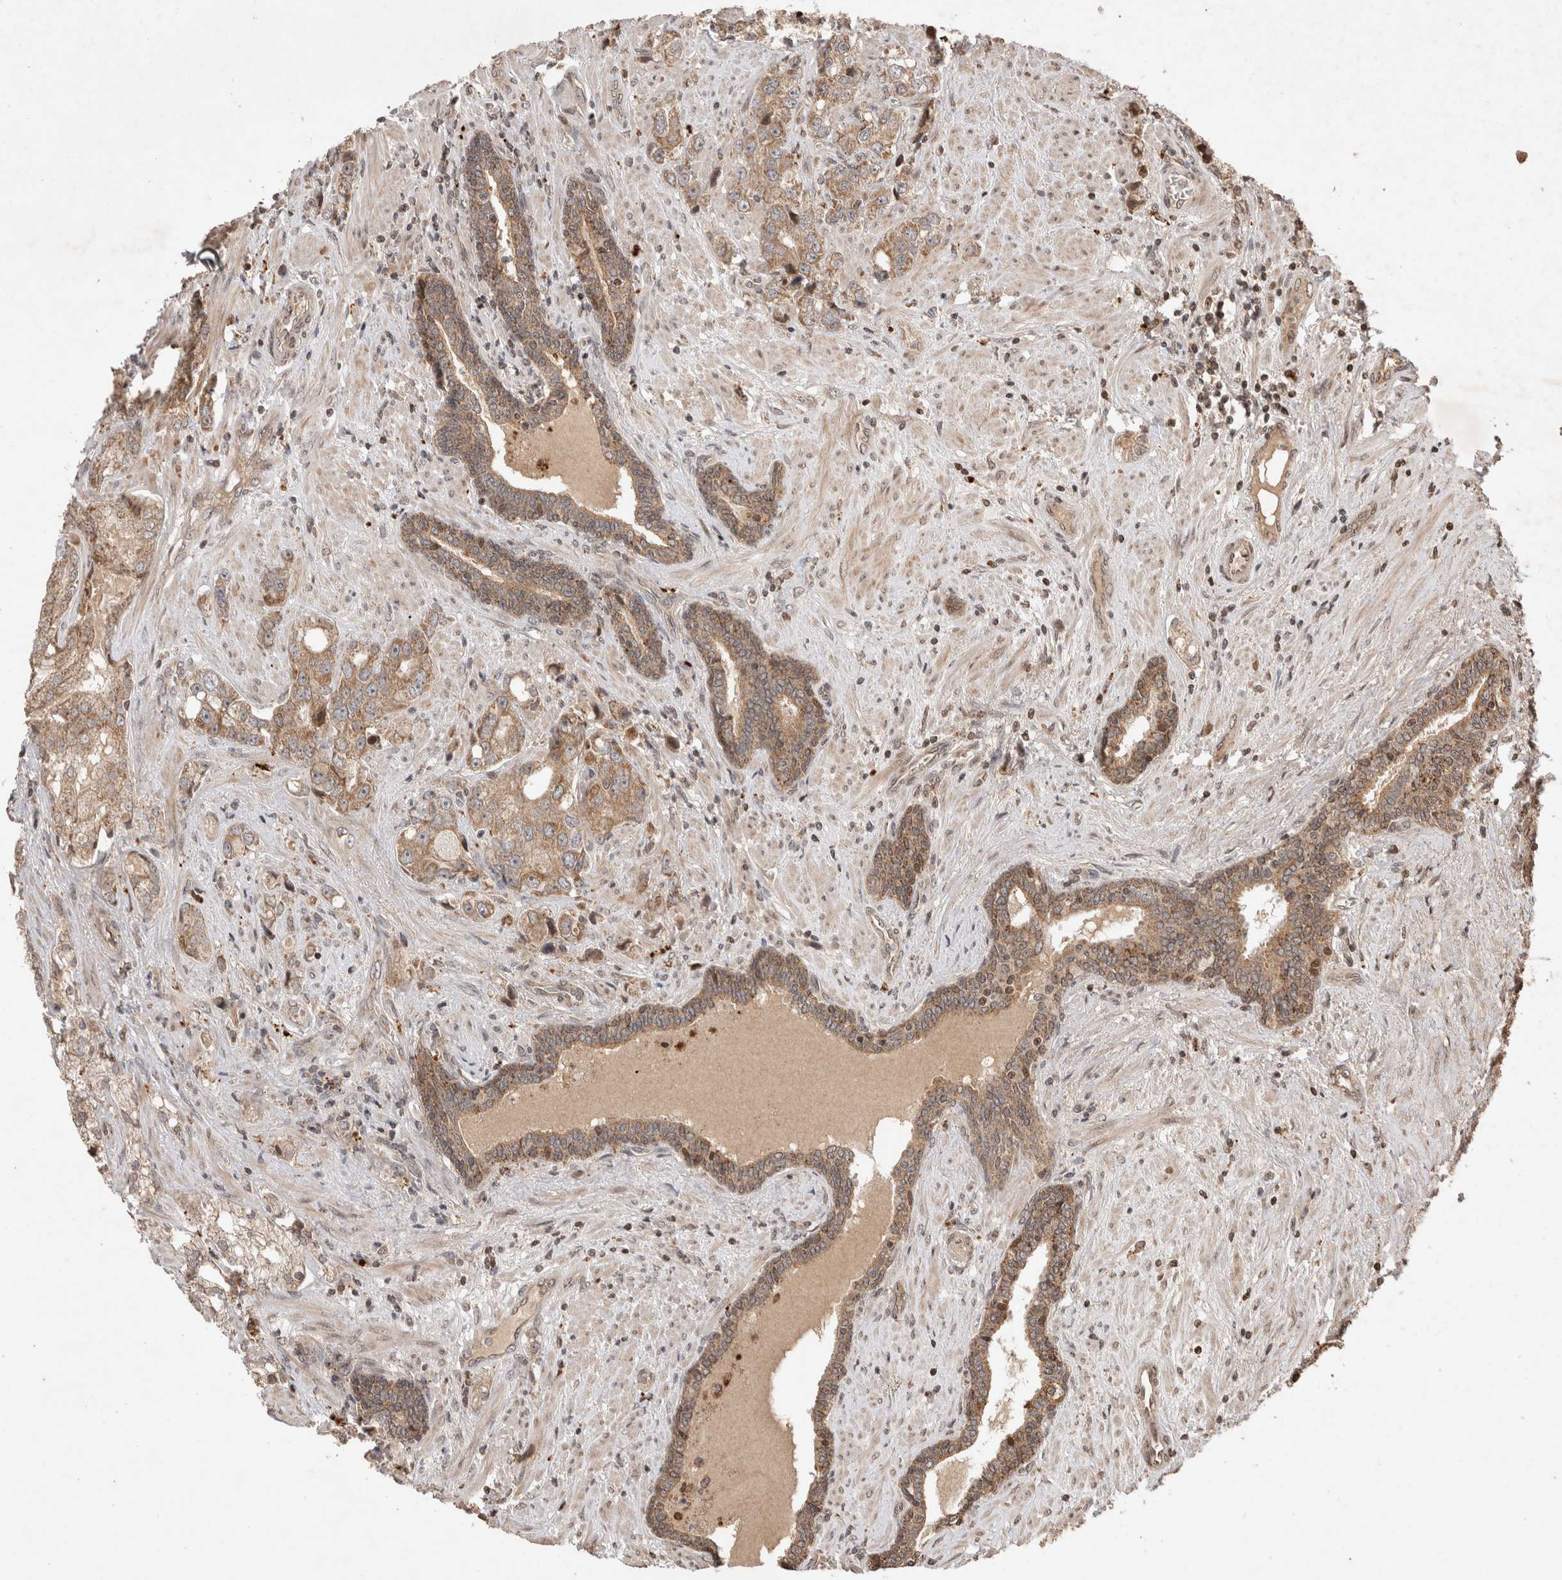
{"staining": {"intensity": "moderate", "quantity": ">75%", "location": "cytoplasmic/membranous,nuclear"}, "tissue": "prostate cancer", "cell_type": "Tumor cells", "image_type": "cancer", "snomed": [{"axis": "morphology", "description": "Adenocarcinoma, High grade"}, {"axis": "topography", "description": "Prostate"}], "caption": "A brown stain labels moderate cytoplasmic/membranous and nuclear positivity of a protein in human prostate cancer (high-grade adenocarcinoma) tumor cells.", "gene": "FAM221A", "patient": {"sex": "male", "age": 50}}